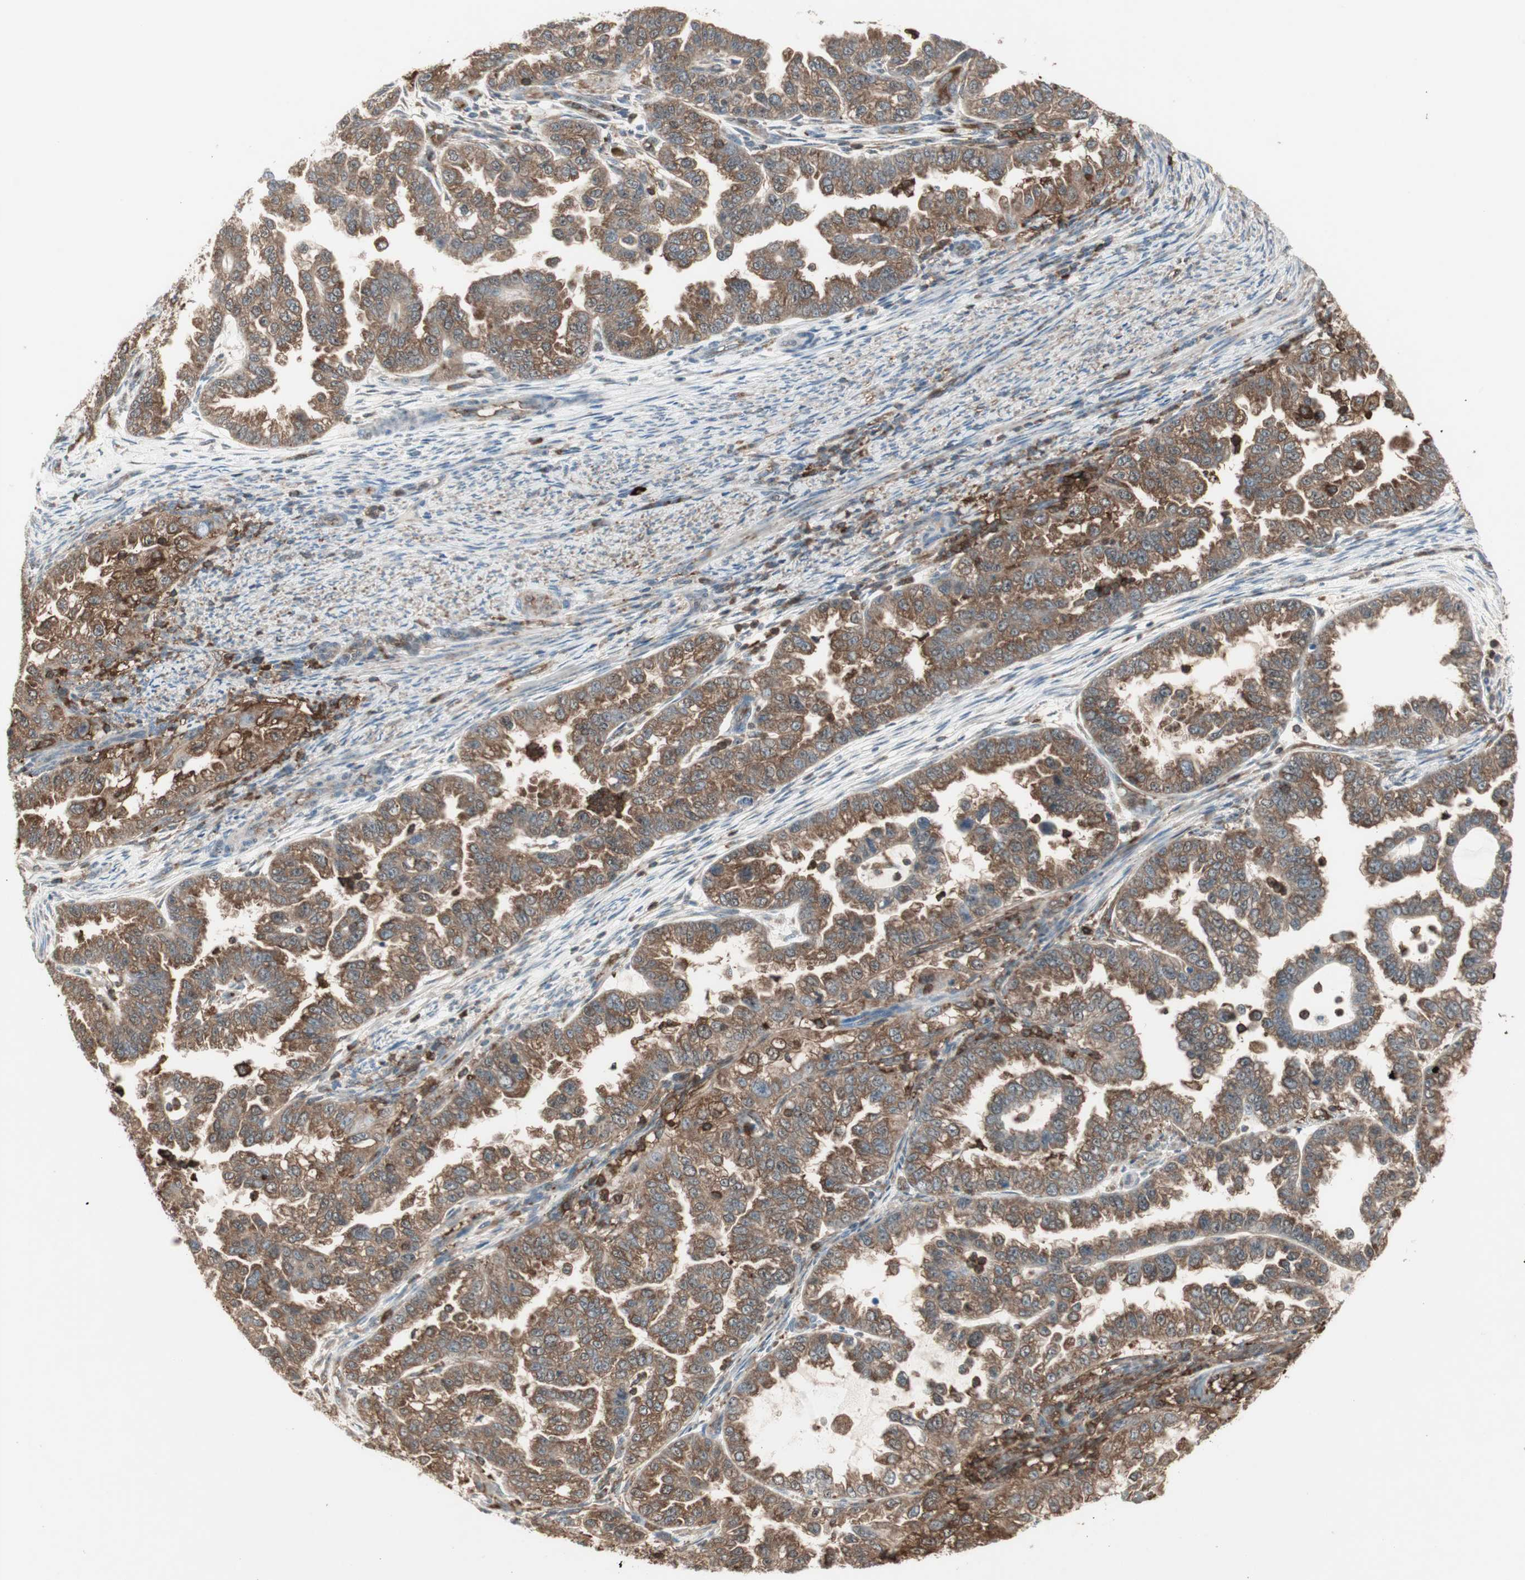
{"staining": {"intensity": "strong", "quantity": ">75%", "location": "cytoplasmic/membranous"}, "tissue": "endometrial cancer", "cell_type": "Tumor cells", "image_type": "cancer", "snomed": [{"axis": "morphology", "description": "Adenocarcinoma, NOS"}, {"axis": "topography", "description": "Endometrium"}], "caption": "This is an image of immunohistochemistry (IHC) staining of endometrial cancer, which shows strong staining in the cytoplasmic/membranous of tumor cells.", "gene": "MMP3", "patient": {"sex": "female", "age": 85}}